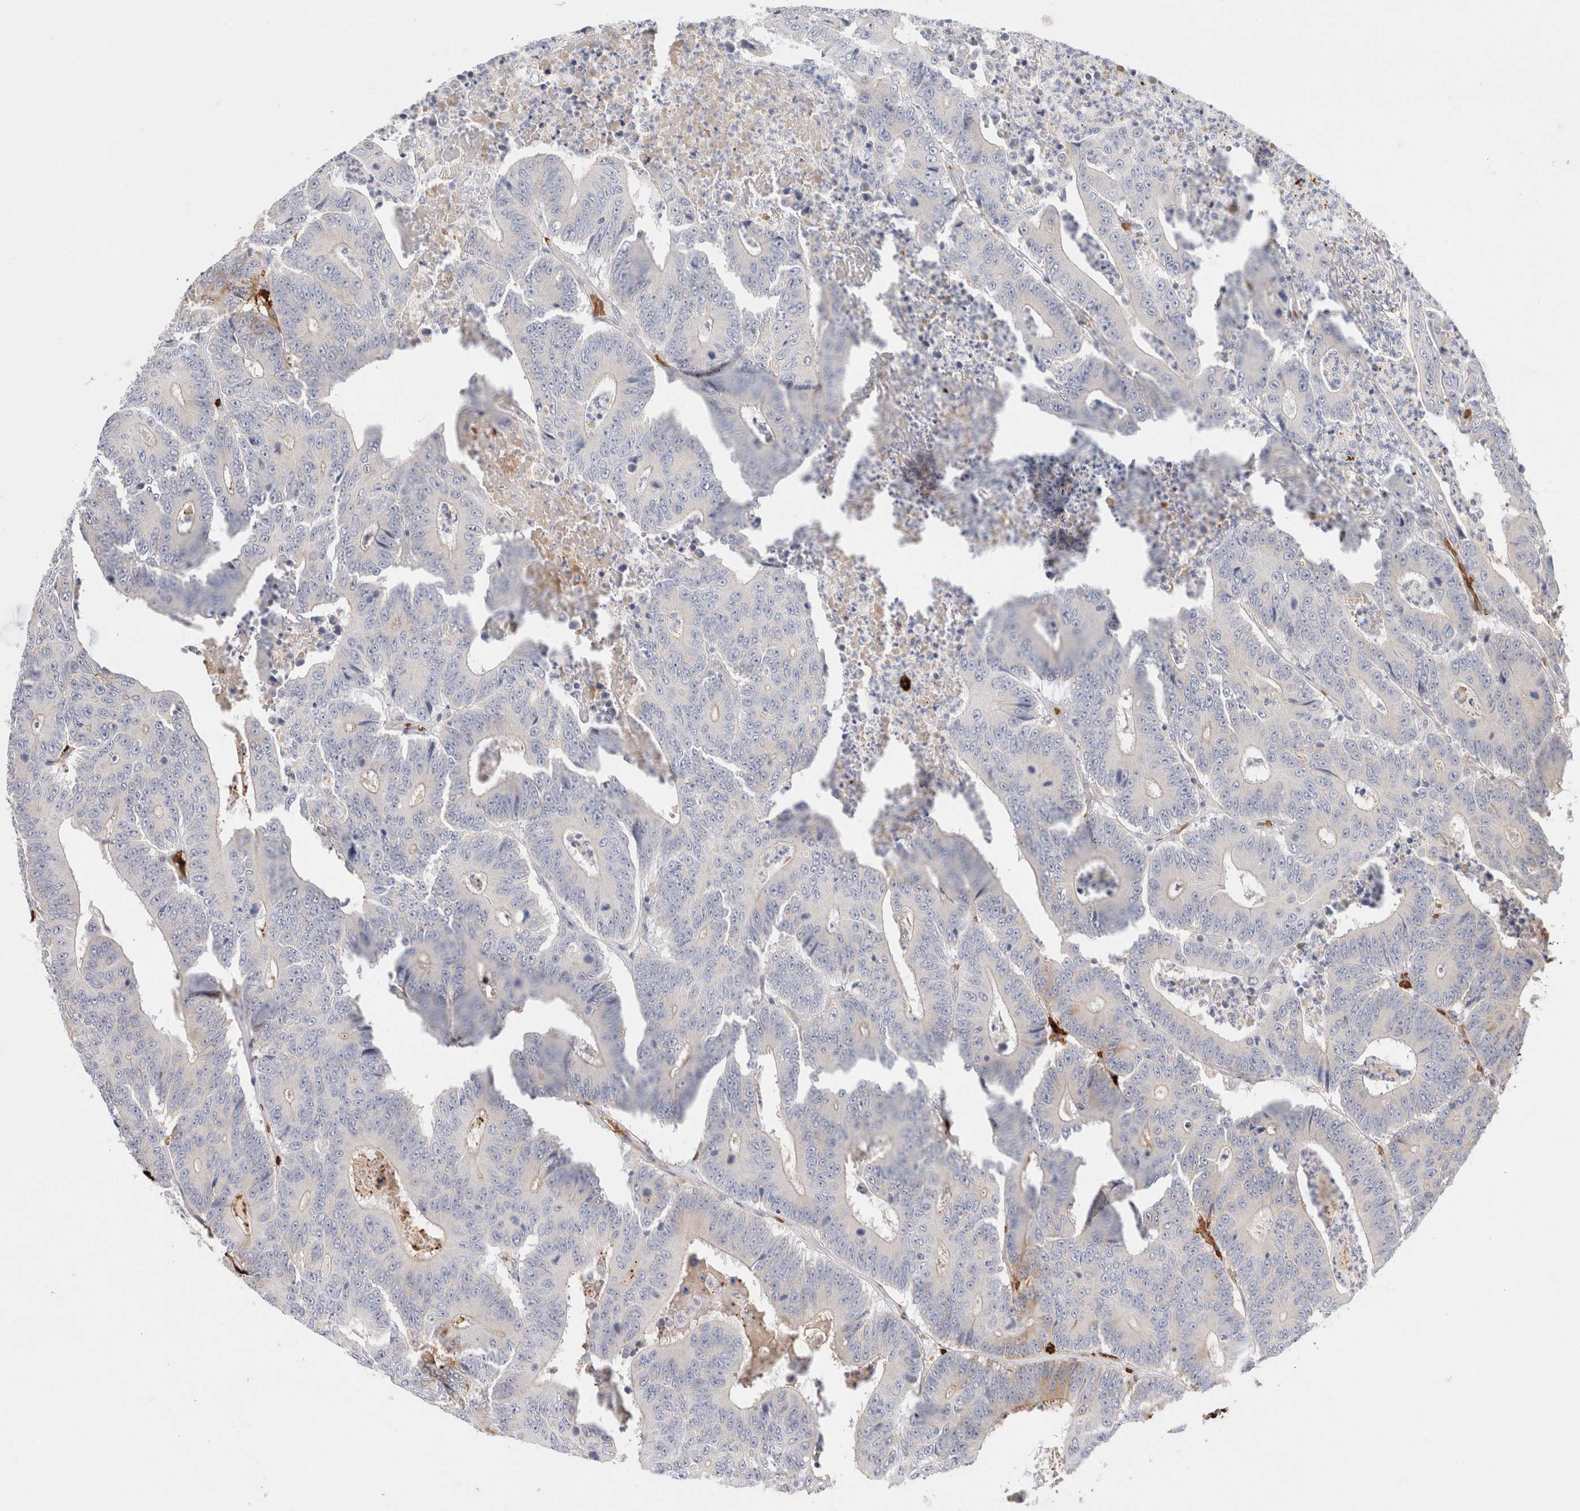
{"staining": {"intensity": "negative", "quantity": "none", "location": "none"}, "tissue": "colorectal cancer", "cell_type": "Tumor cells", "image_type": "cancer", "snomed": [{"axis": "morphology", "description": "Adenocarcinoma, NOS"}, {"axis": "topography", "description": "Colon"}], "caption": "IHC histopathology image of colorectal adenocarcinoma stained for a protein (brown), which shows no staining in tumor cells.", "gene": "MST1", "patient": {"sex": "male", "age": 83}}